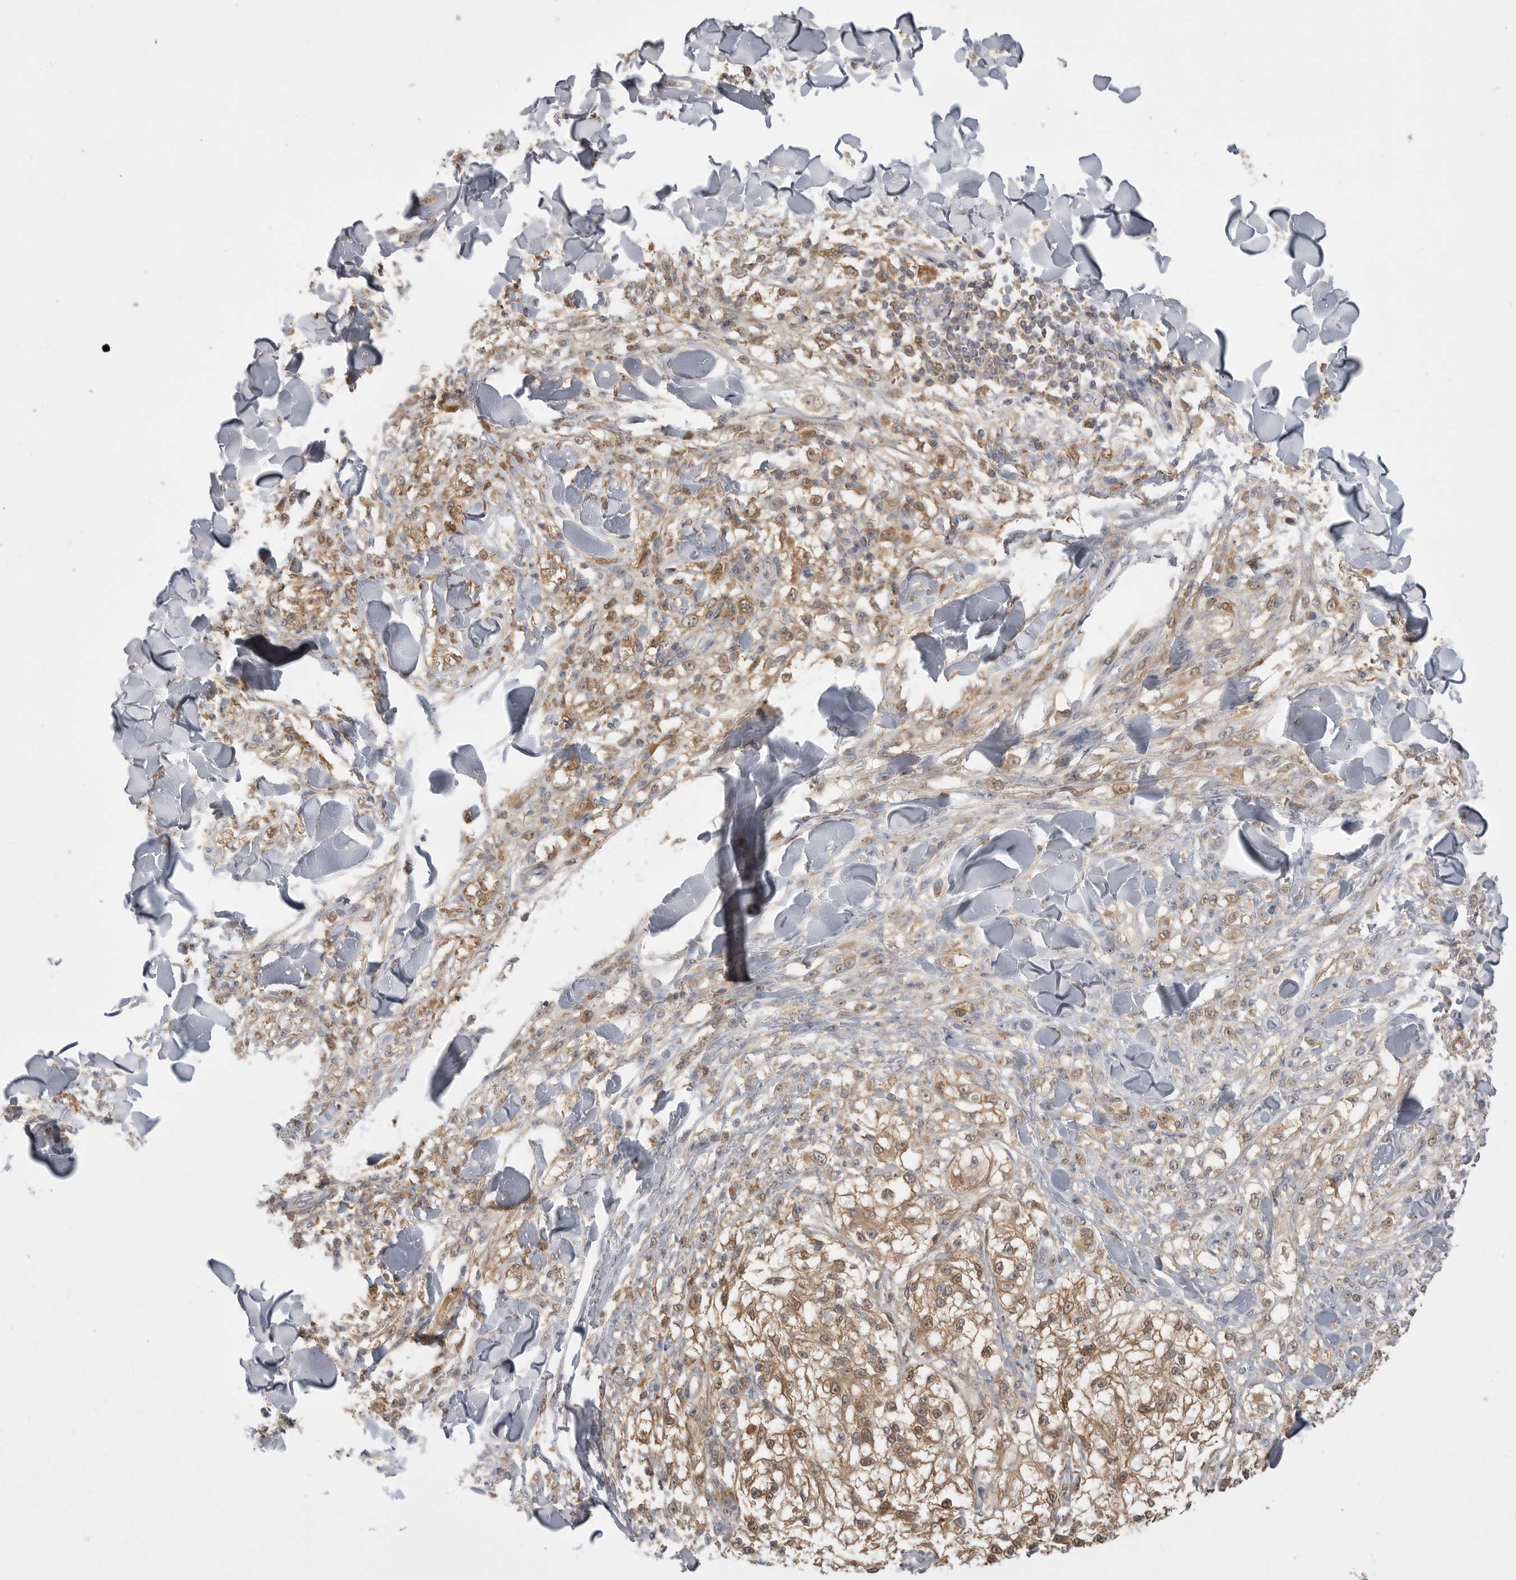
{"staining": {"intensity": "moderate", "quantity": ">75%", "location": "cytoplasmic/membranous"}, "tissue": "melanoma", "cell_type": "Tumor cells", "image_type": "cancer", "snomed": [{"axis": "morphology", "description": "Malignant melanoma, NOS"}, {"axis": "topography", "description": "Skin of head"}], "caption": "A medium amount of moderate cytoplasmic/membranous staining is seen in about >75% of tumor cells in malignant melanoma tissue.", "gene": "KYAT3", "patient": {"sex": "male", "age": 83}}